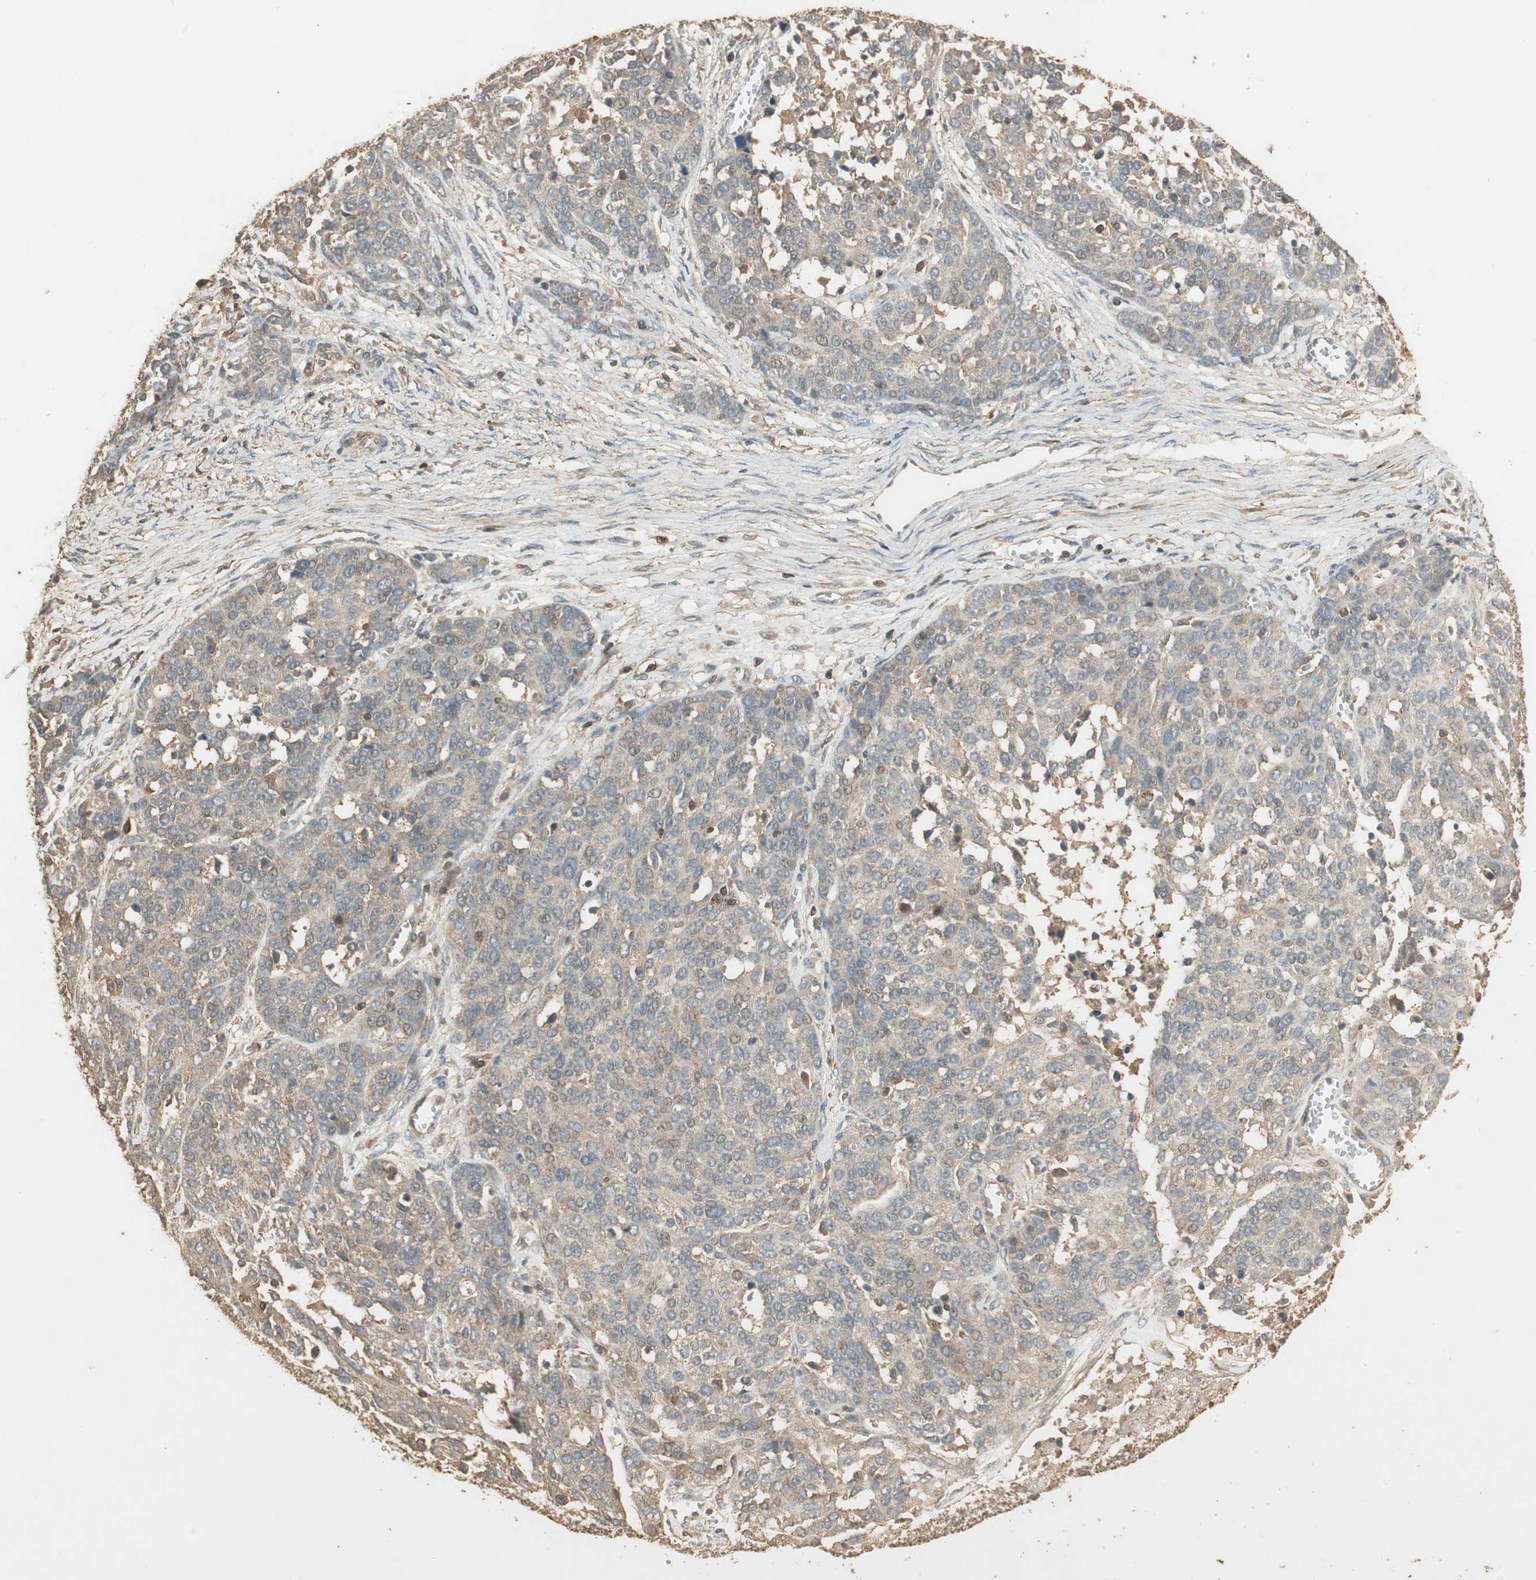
{"staining": {"intensity": "weak", "quantity": "25%-75%", "location": "cytoplasmic/membranous"}, "tissue": "ovarian cancer", "cell_type": "Tumor cells", "image_type": "cancer", "snomed": [{"axis": "morphology", "description": "Cystadenocarcinoma, serous, NOS"}, {"axis": "topography", "description": "Ovary"}], "caption": "Immunohistochemistry photomicrograph of human ovarian cancer (serous cystadenocarcinoma) stained for a protein (brown), which shows low levels of weak cytoplasmic/membranous staining in about 25%-75% of tumor cells.", "gene": "USP2", "patient": {"sex": "female", "age": 44}}